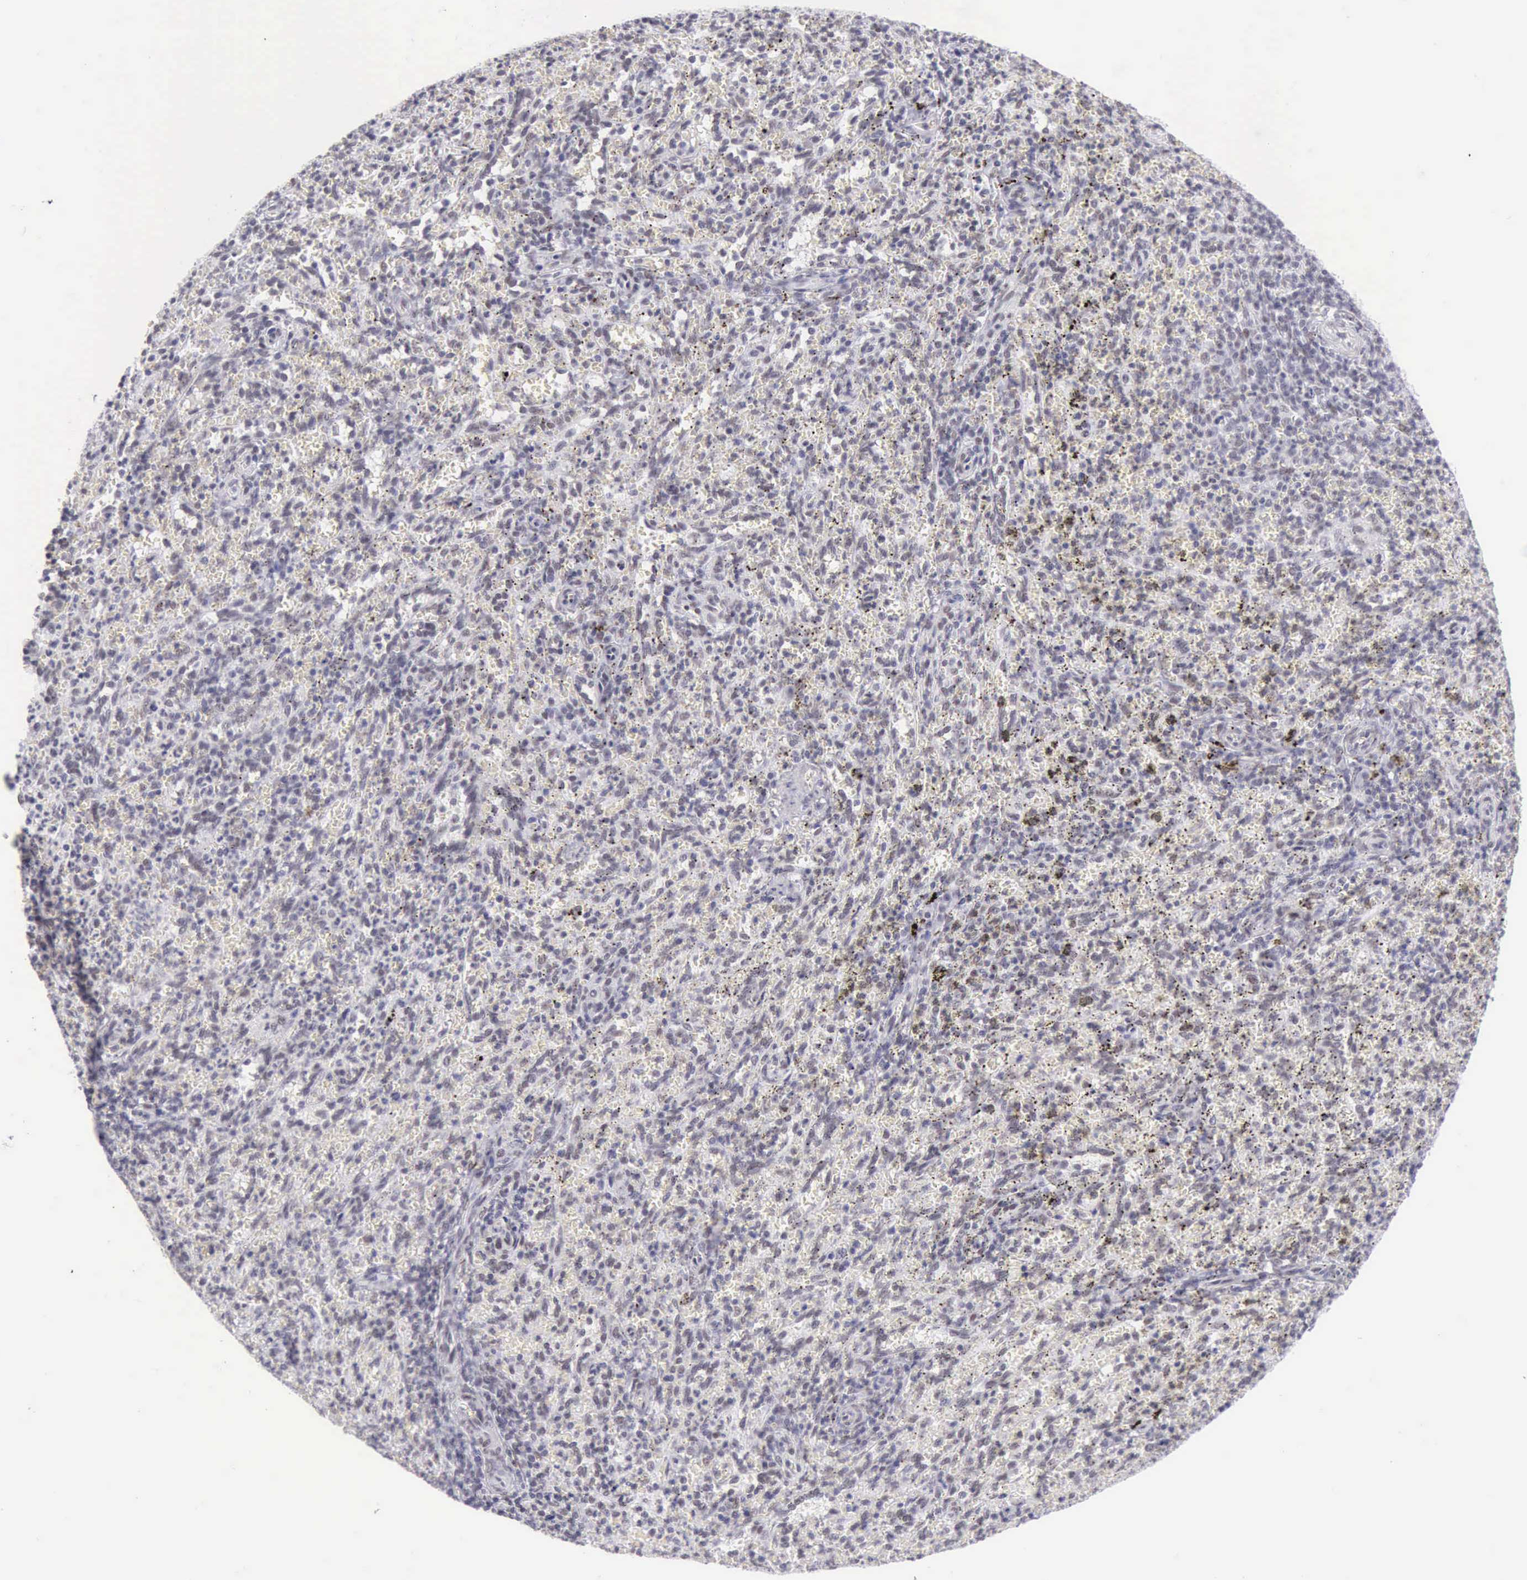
{"staining": {"intensity": "weak", "quantity": "<25%", "location": "nuclear"}, "tissue": "spleen", "cell_type": "Cells in red pulp", "image_type": "normal", "snomed": [{"axis": "morphology", "description": "Normal tissue, NOS"}, {"axis": "topography", "description": "Spleen"}], "caption": "Protein analysis of unremarkable spleen shows no significant positivity in cells in red pulp.", "gene": "EP300", "patient": {"sex": "female", "age": 10}}